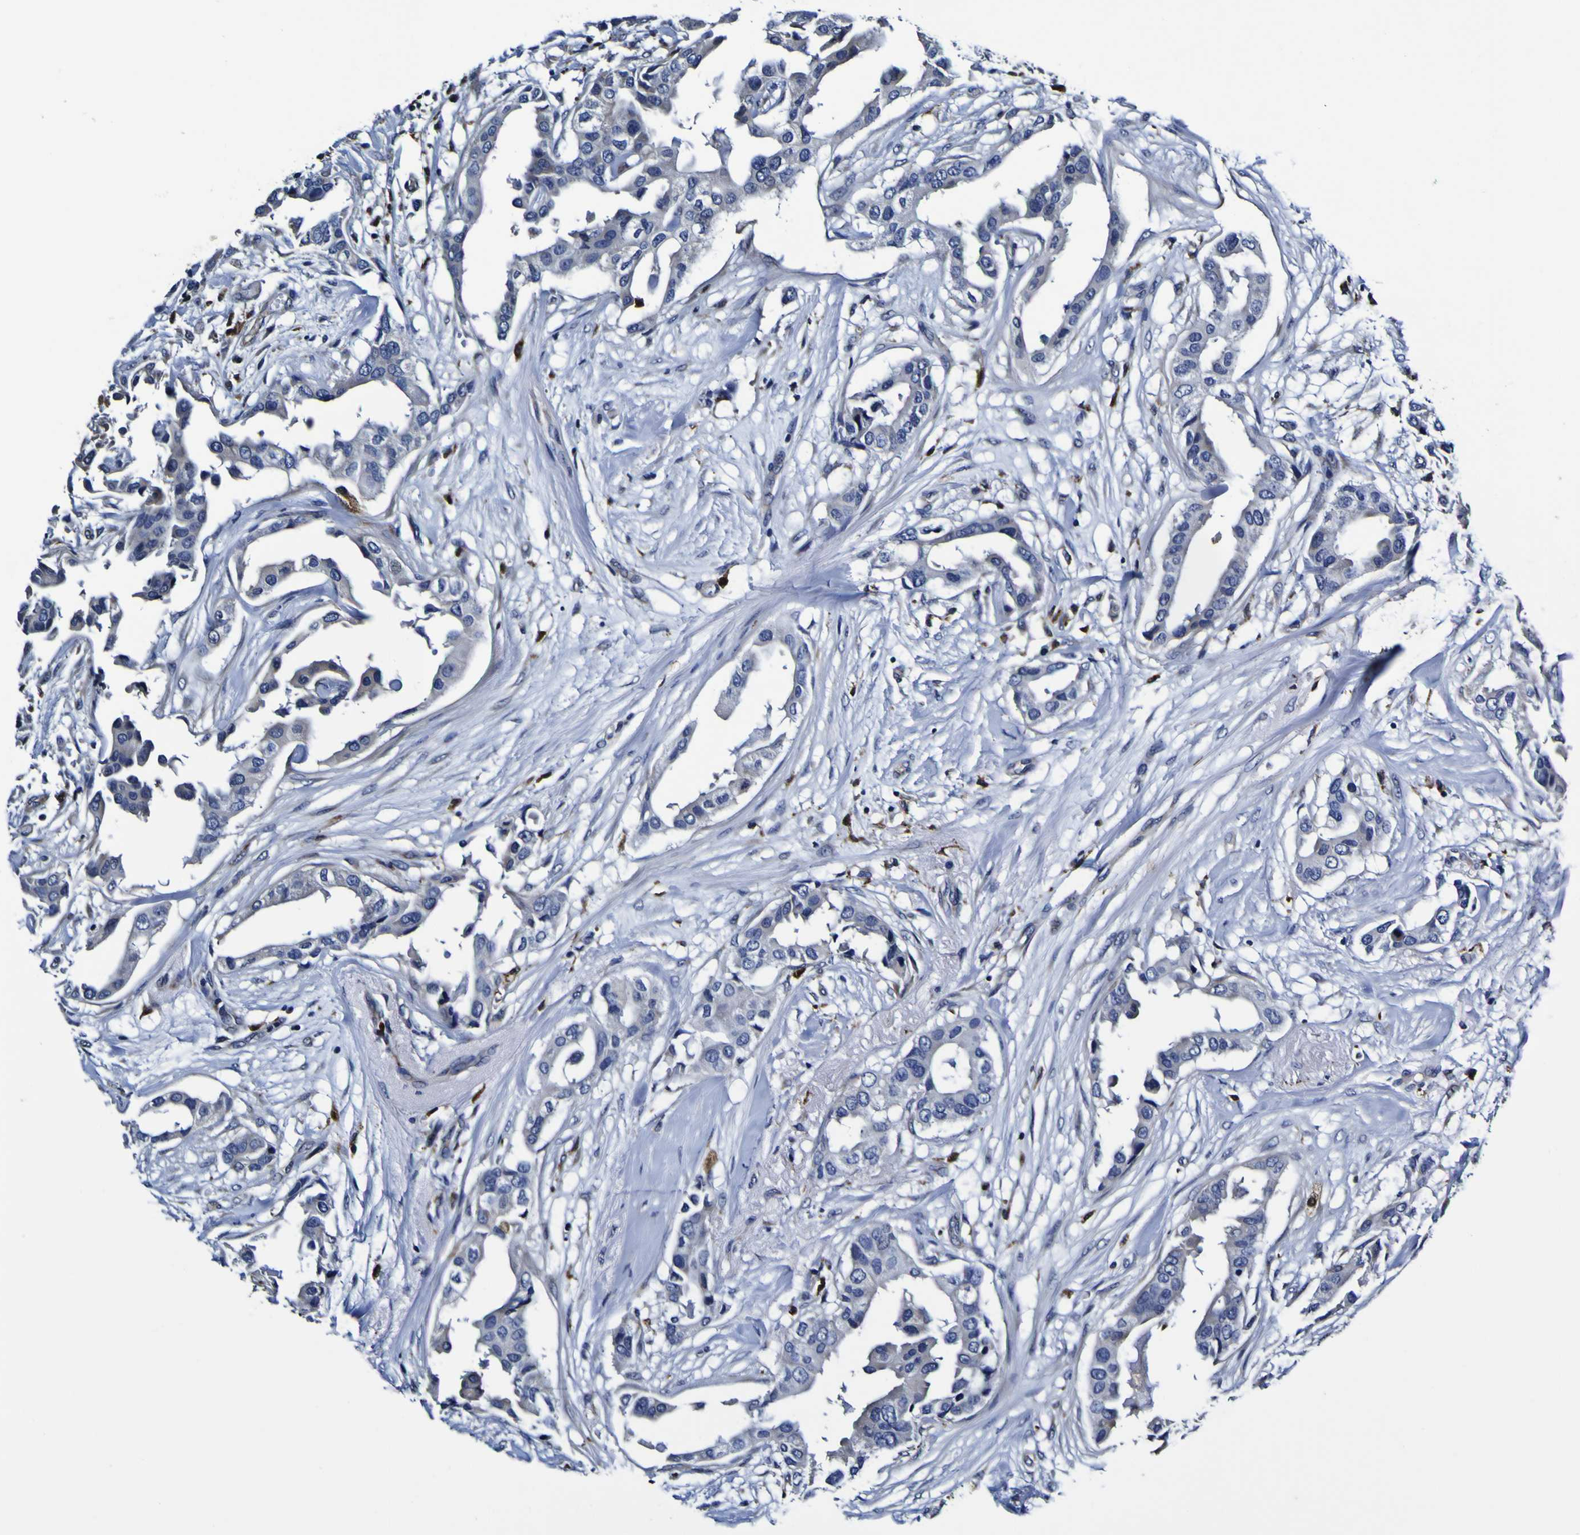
{"staining": {"intensity": "negative", "quantity": "none", "location": "none"}, "tissue": "breast cancer", "cell_type": "Tumor cells", "image_type": "cancer", "snomed": [{"axis": "morphology", "description": "Duct carcinoma"}, {"axis": "topography", "description": "Breast"}], "caption": "An image of human breast intraductal carcinoma is negative for staining in tumor cells. Nuclei are stained in blue.", "gene": "GPX1", "patient": {"sex": "female", "age": 40}}